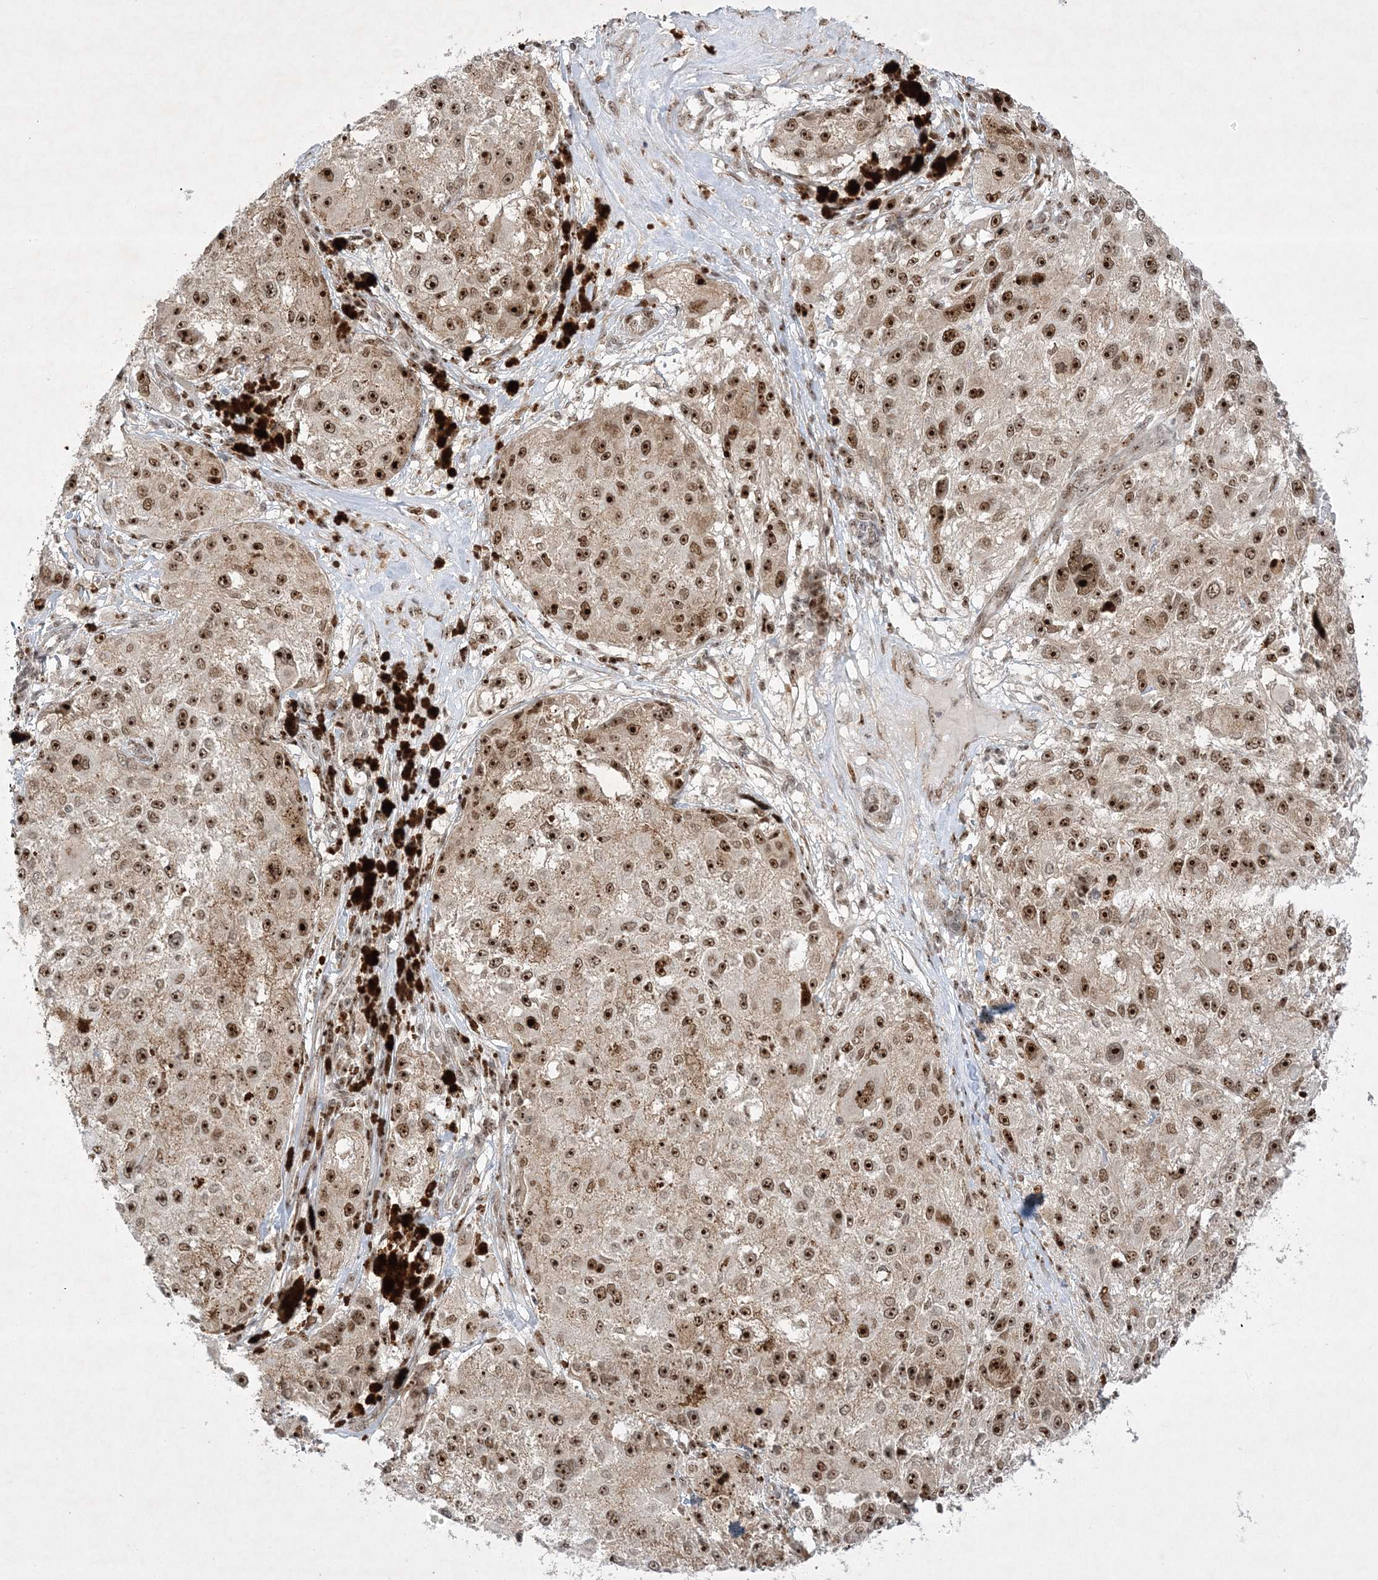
{"staining": {"intensity": "strong", "quantity": ">75%", "location": "nuclear"}, "tissue": "melanoma", "cell_type": "Tumor cells", "image_type": "cancer", "snomed": [{"axis": "morphology", "description": "Necrosis, NOS"}, {"axis": "morphology", "description": "Malignant melanoma, NOS"}, {"axis": "topography", "description": "Skin"}], "caption": "Melanoma was stained to show a protein in brown. There is high levels of strong nuclear expression in approximately >75% of tumor cells.", "gene": "NPM3", "patient": {"sex": "female", "age": 87}}